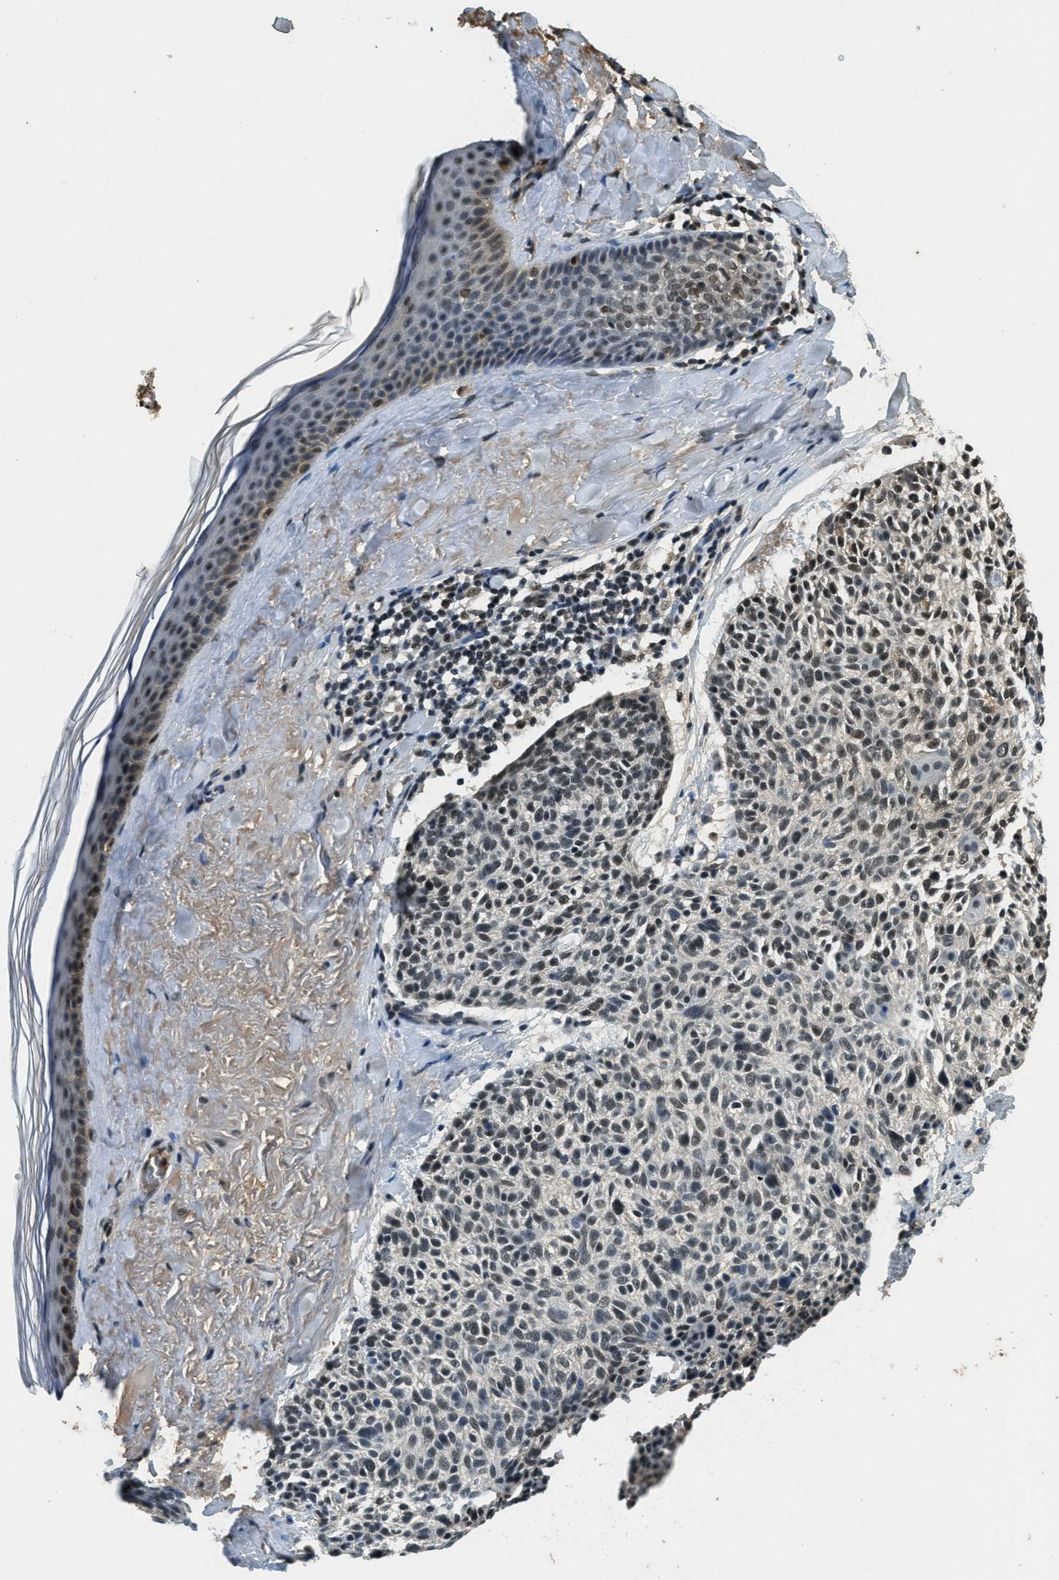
{"staining": {"intensity": "strong", "quantity": "<25%", "location": "nuclear"}, "tissue": "skin cancer", "cell_type": "Tumor cells", "image_type": "cancer", "snomed": [{"axis": "morphology", "description": "Normal tissue, NOS"}, {"axis": "morphology", "description": "Basal cell carcinoma"}, {"axis": "topography", "description": "Skin"}], "caption": "The histopathology image reveals a brown stain indicating the presence of a protein in the nuclear of tumor cells in skin cancer (basal cell carcinoma). (IHC, brightfield microscopy, high magnification).", "gene": "ZNF148", "patient": {"sex": "female", "age": 70}}